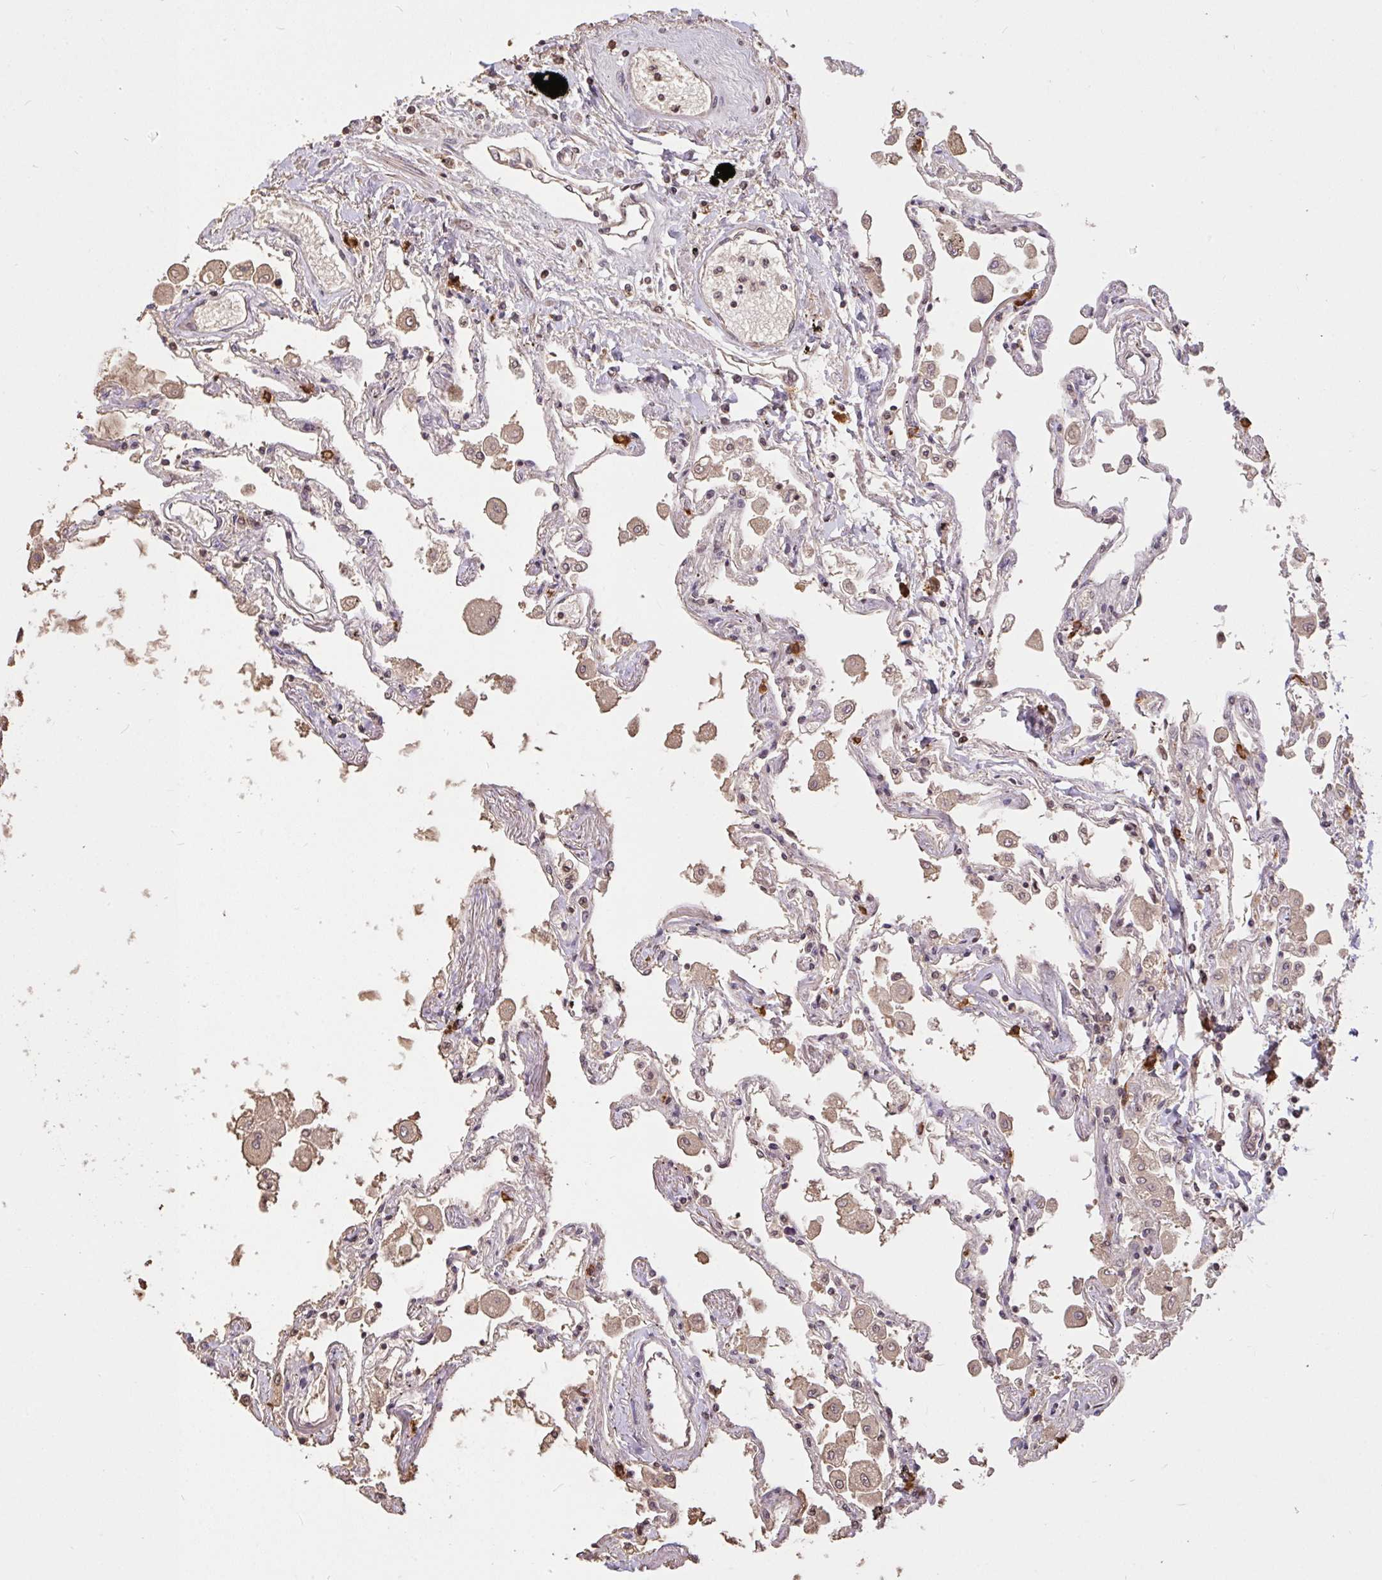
{"staining": {"intensity": "negative", "quantity": "none", "location": "none"}, "tissue": "lung", "cell_type": "Alveolar cells", "image_type": "normal", "snomed": [{"axis": "morphology", "description": "Normal tissue, NOS"}, {"axis": "morphology", "description": "Adenocarcinoma, NOS"}, {"axis": "topography", "description": "Cartilage tissue"}, {"axis": "topography", "description": "Lung"}], "caption": "IHC of benign human lung displays no positivity in alveolar cells. (Immunohistochemistry (ihc), brightfield microscopy, high magnification).", "gene": "FCER1A", "patient": {"sex": "female", "age": 67}}